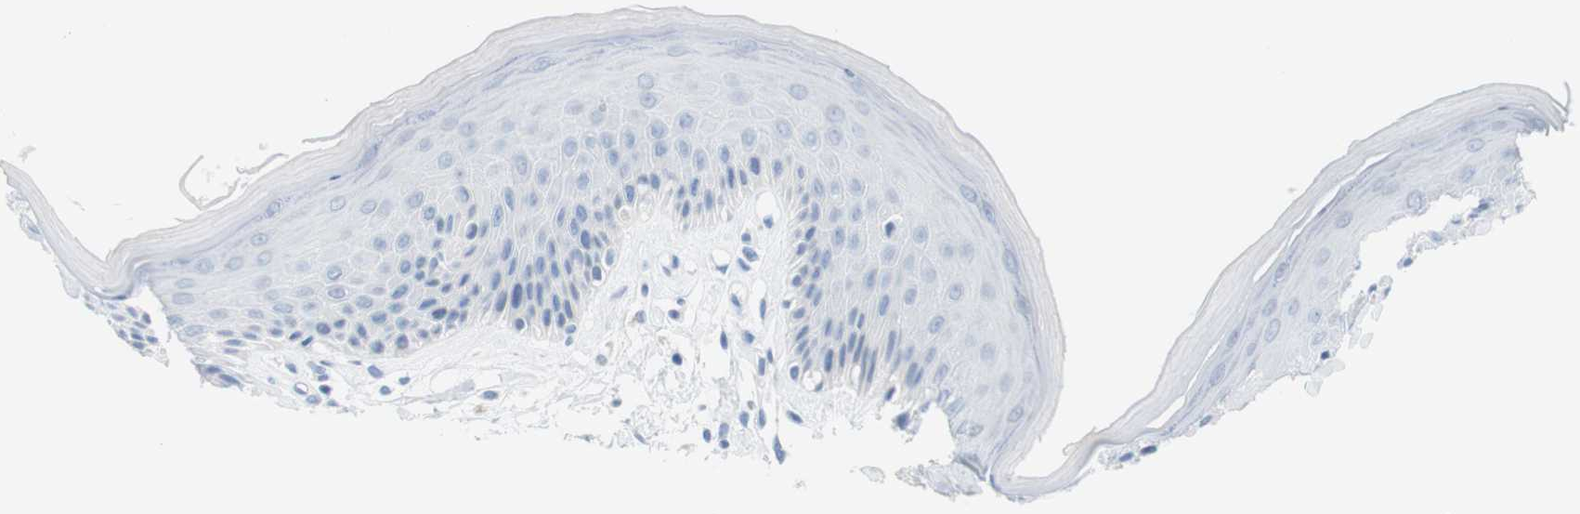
{"staining": {"intensity": "negative", "quantity": "none", "location": "none"}, "tissue": "skin", "cell_type": "Epidermal cells", "image_type": "normal", "snomed": [{"axis": "morphology", "description": "Normal tissue, NOS"}, {"axis": "topography", "description": "Vulva"}], "caption": "This photomicrograph is of benign skin stained with IHC to label a protein in brown with the nuclei are counter-stained blue. There is no staining in epidermal cells.", "gene": "OPN1SW", "patient": {"sex": "female", "age": 73}}